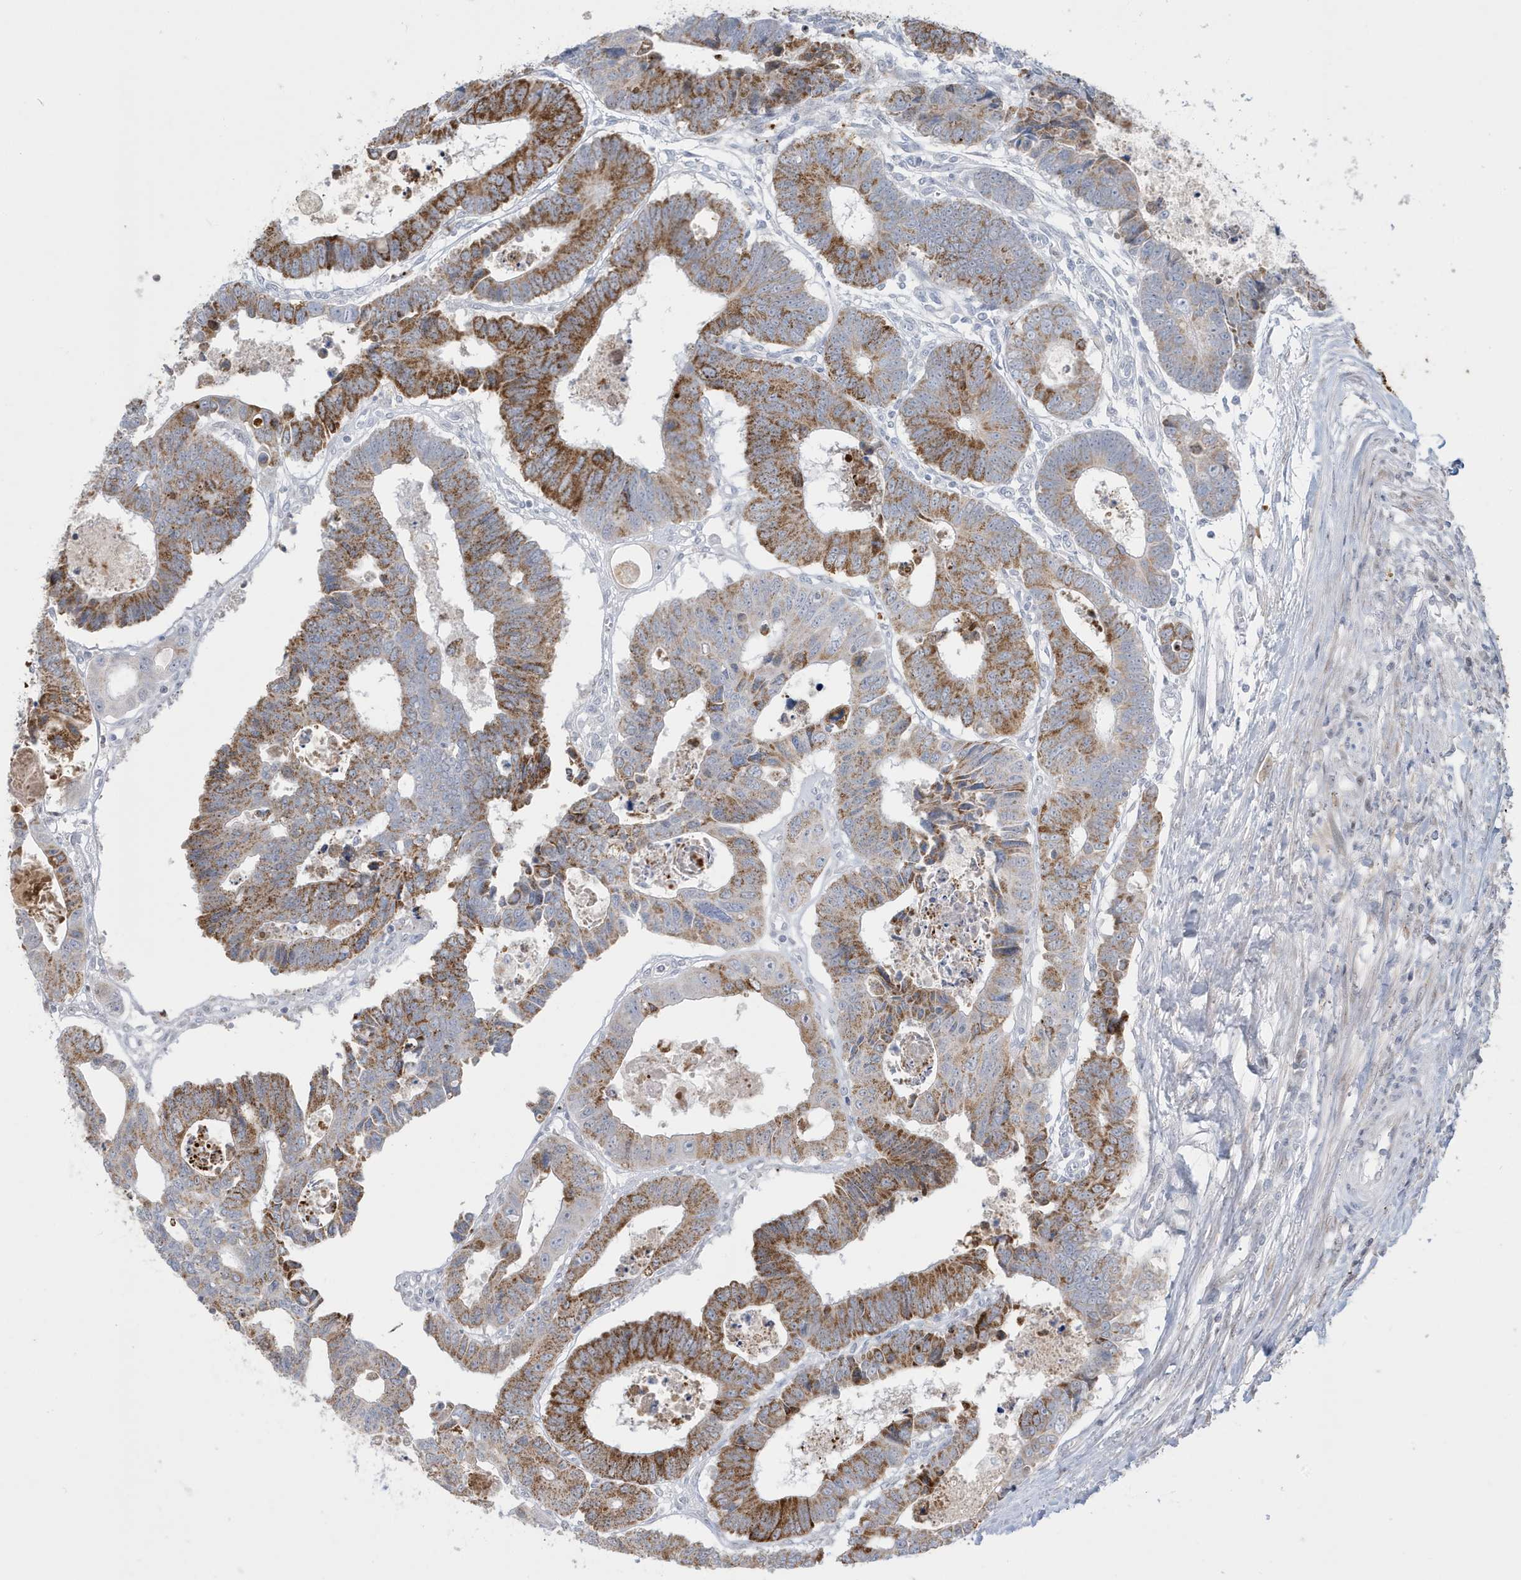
{"staining": {"intensity": "moderate", "quantity": ">75%", "location": "cytoplasmic/membranous"}, "tissue": "colorectal cancer", "cell_type": "Tumor cells", "image_type": "cancer", "snomed": [{"axis": "morphology", "description": "Adenocarcinoma, NOS"}, {"axis": "topography", "description": "Rectum"}], "caption": "Colorectal cancer stained with a brown dye exhibits moderate cytoplasmic/membranous positive staining in approximately >75% of tumor cells.", "gene": "FNDC1", "patient": {"sex": "male", "age": 84}}